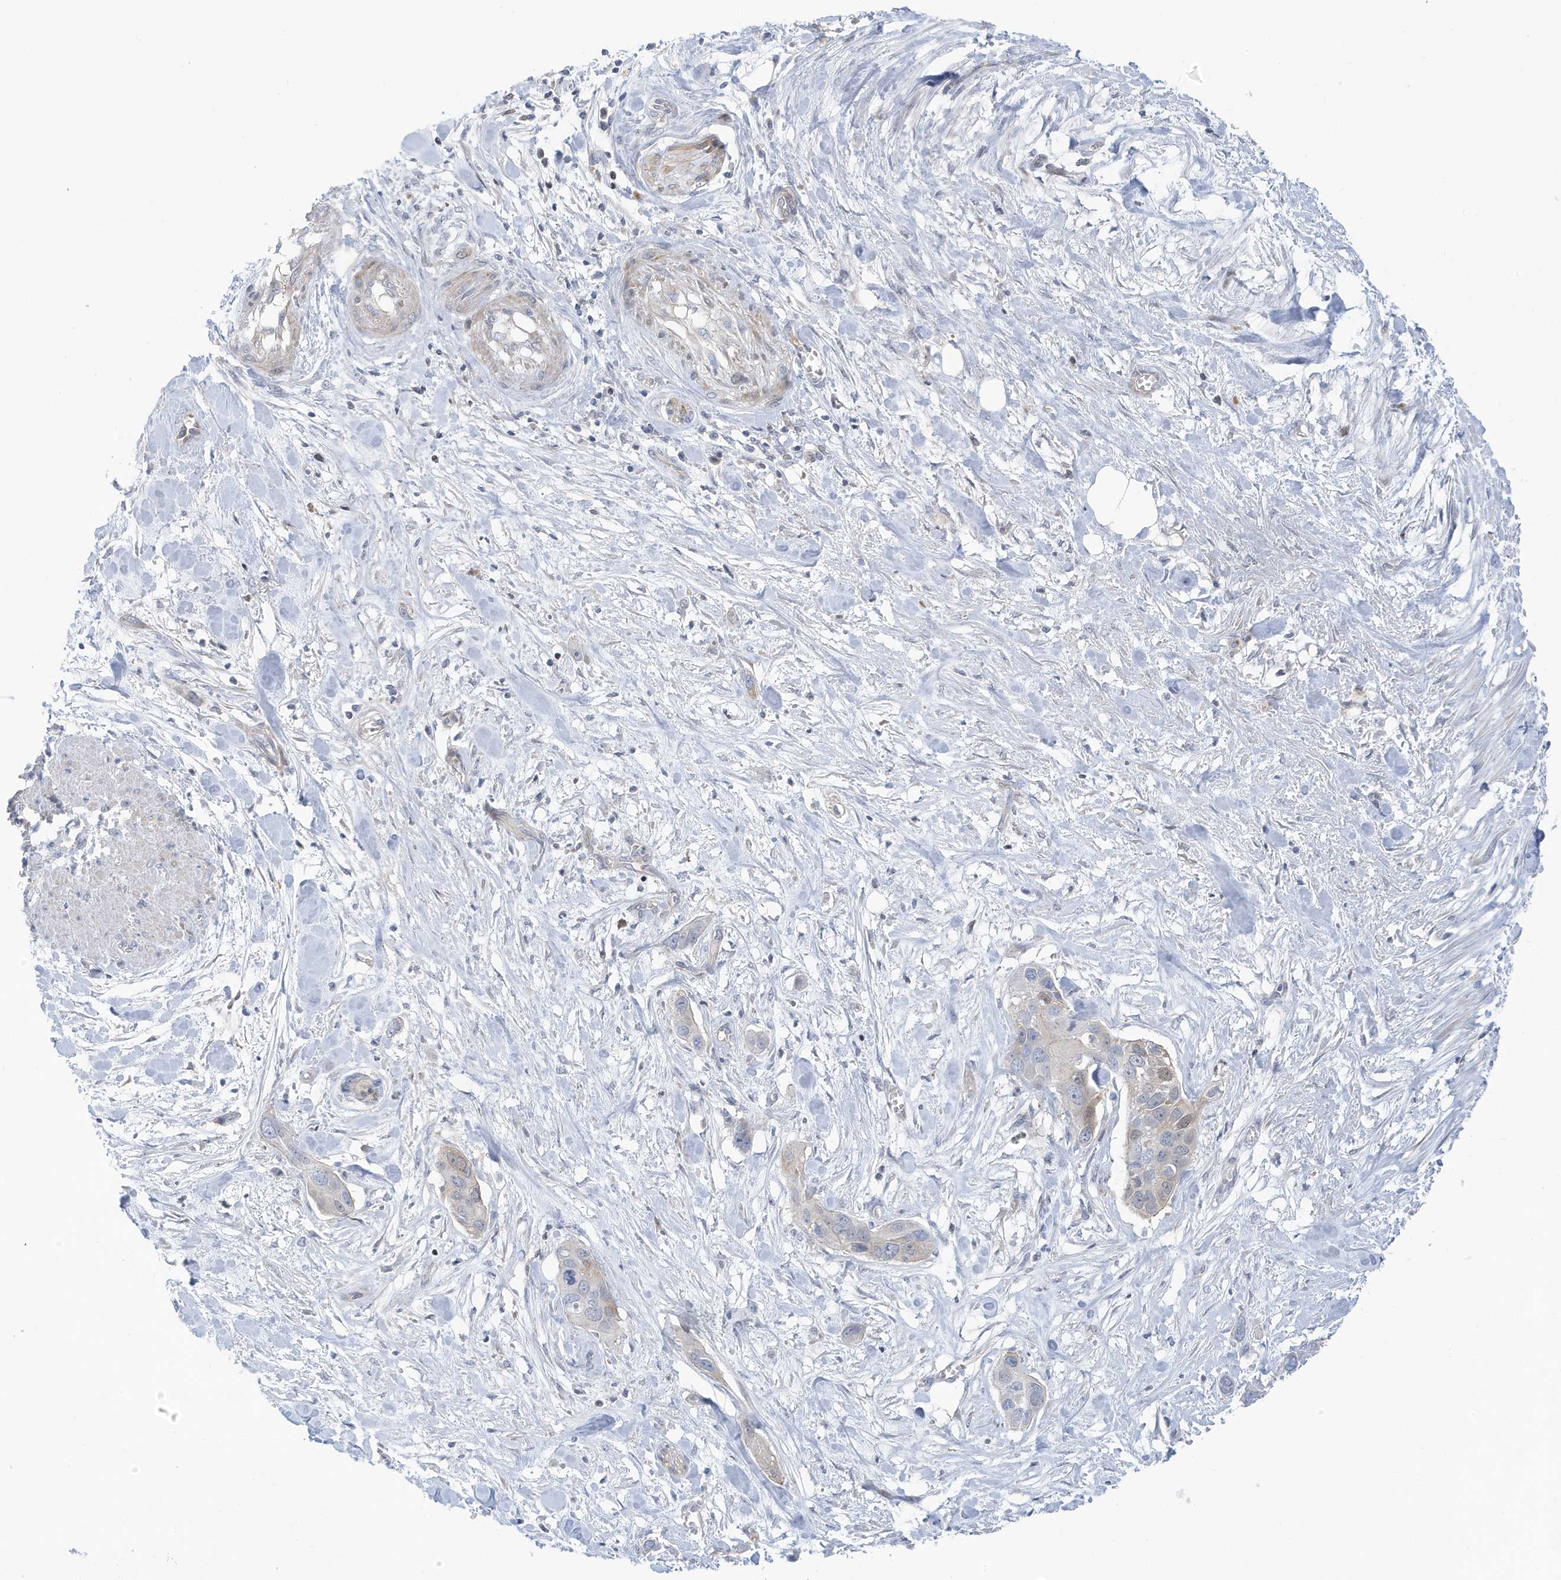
{"staining": {"intensity": "negative", "quantity": "none", "location": "none"}, "tissue": "pancreatic cancer", "cell_type": "Tumor cells", "image_type": "cancer", "snomed": [{"axis": "morphology", "description": "Adenocarcinoma, NOS"}, {"axis": "topography", "description": "Pancreas"}], "caption": "Tumor cells show no significant positivity in pancreatic adenocarcinoma.", "gene": "ATP13A5", "patient": {"sex": "female", "age": 60}}